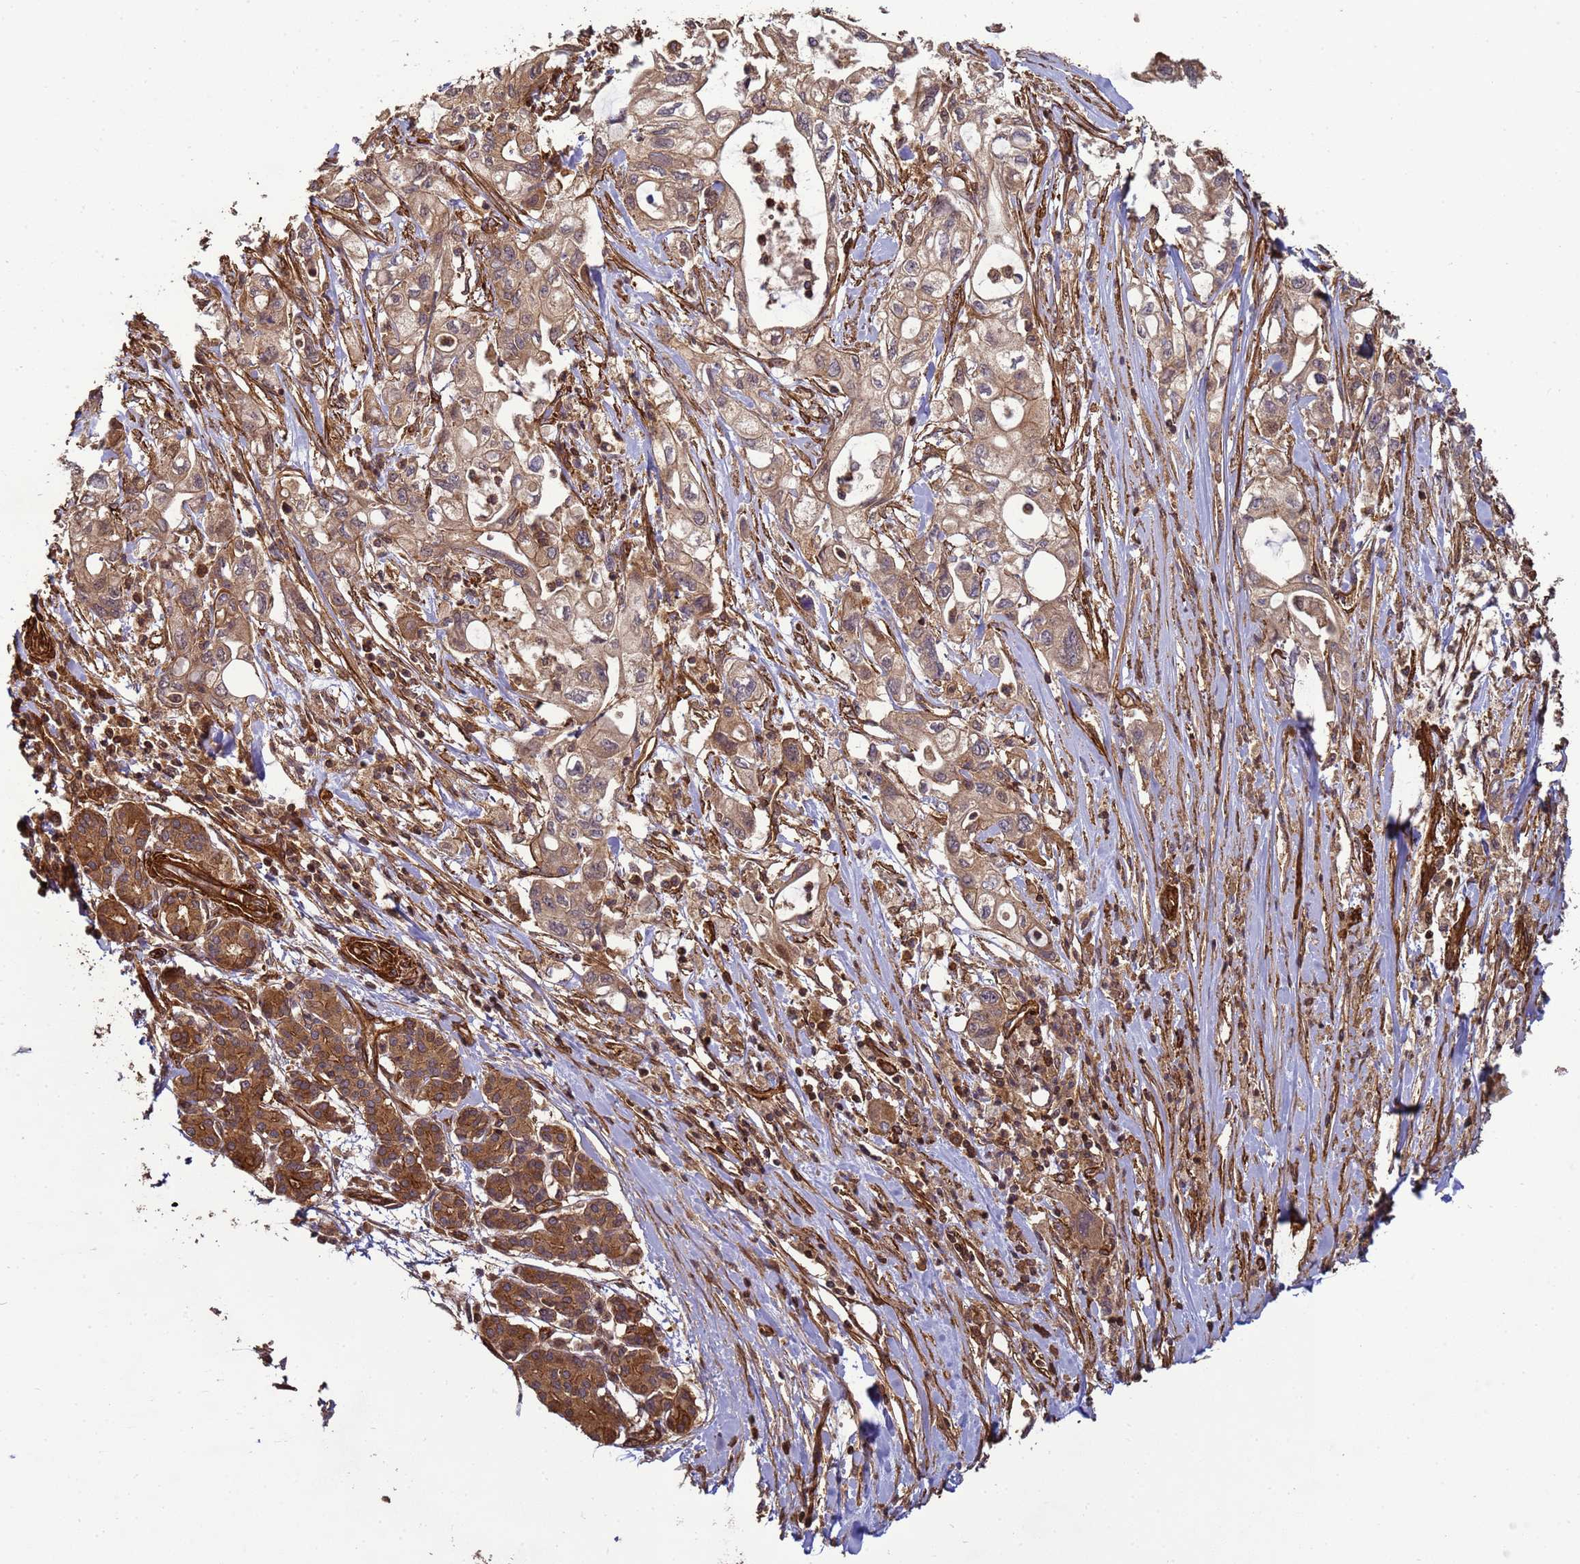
{"staining": {"intensity": "moderate", "quantity": ">75%", "location": "cytoplasmic/membranous"}, "tissue": "pancreatic cancer", "cell_type": "Tumor cells", "image_type": "cancer", "snomed": [{"axis": "morphology", "description": "Adenocarcinoma, NOS"}, {"axis": "topography", "description": "Pancreas"}], "caption": "Moderate cytoplasmic/membranous expression is identified in approximately >75% of tumor cells in adenocarcinoma (pancreatic).", "gene": "CNOT1", "patient": {"sex": "male", "age": 79}}